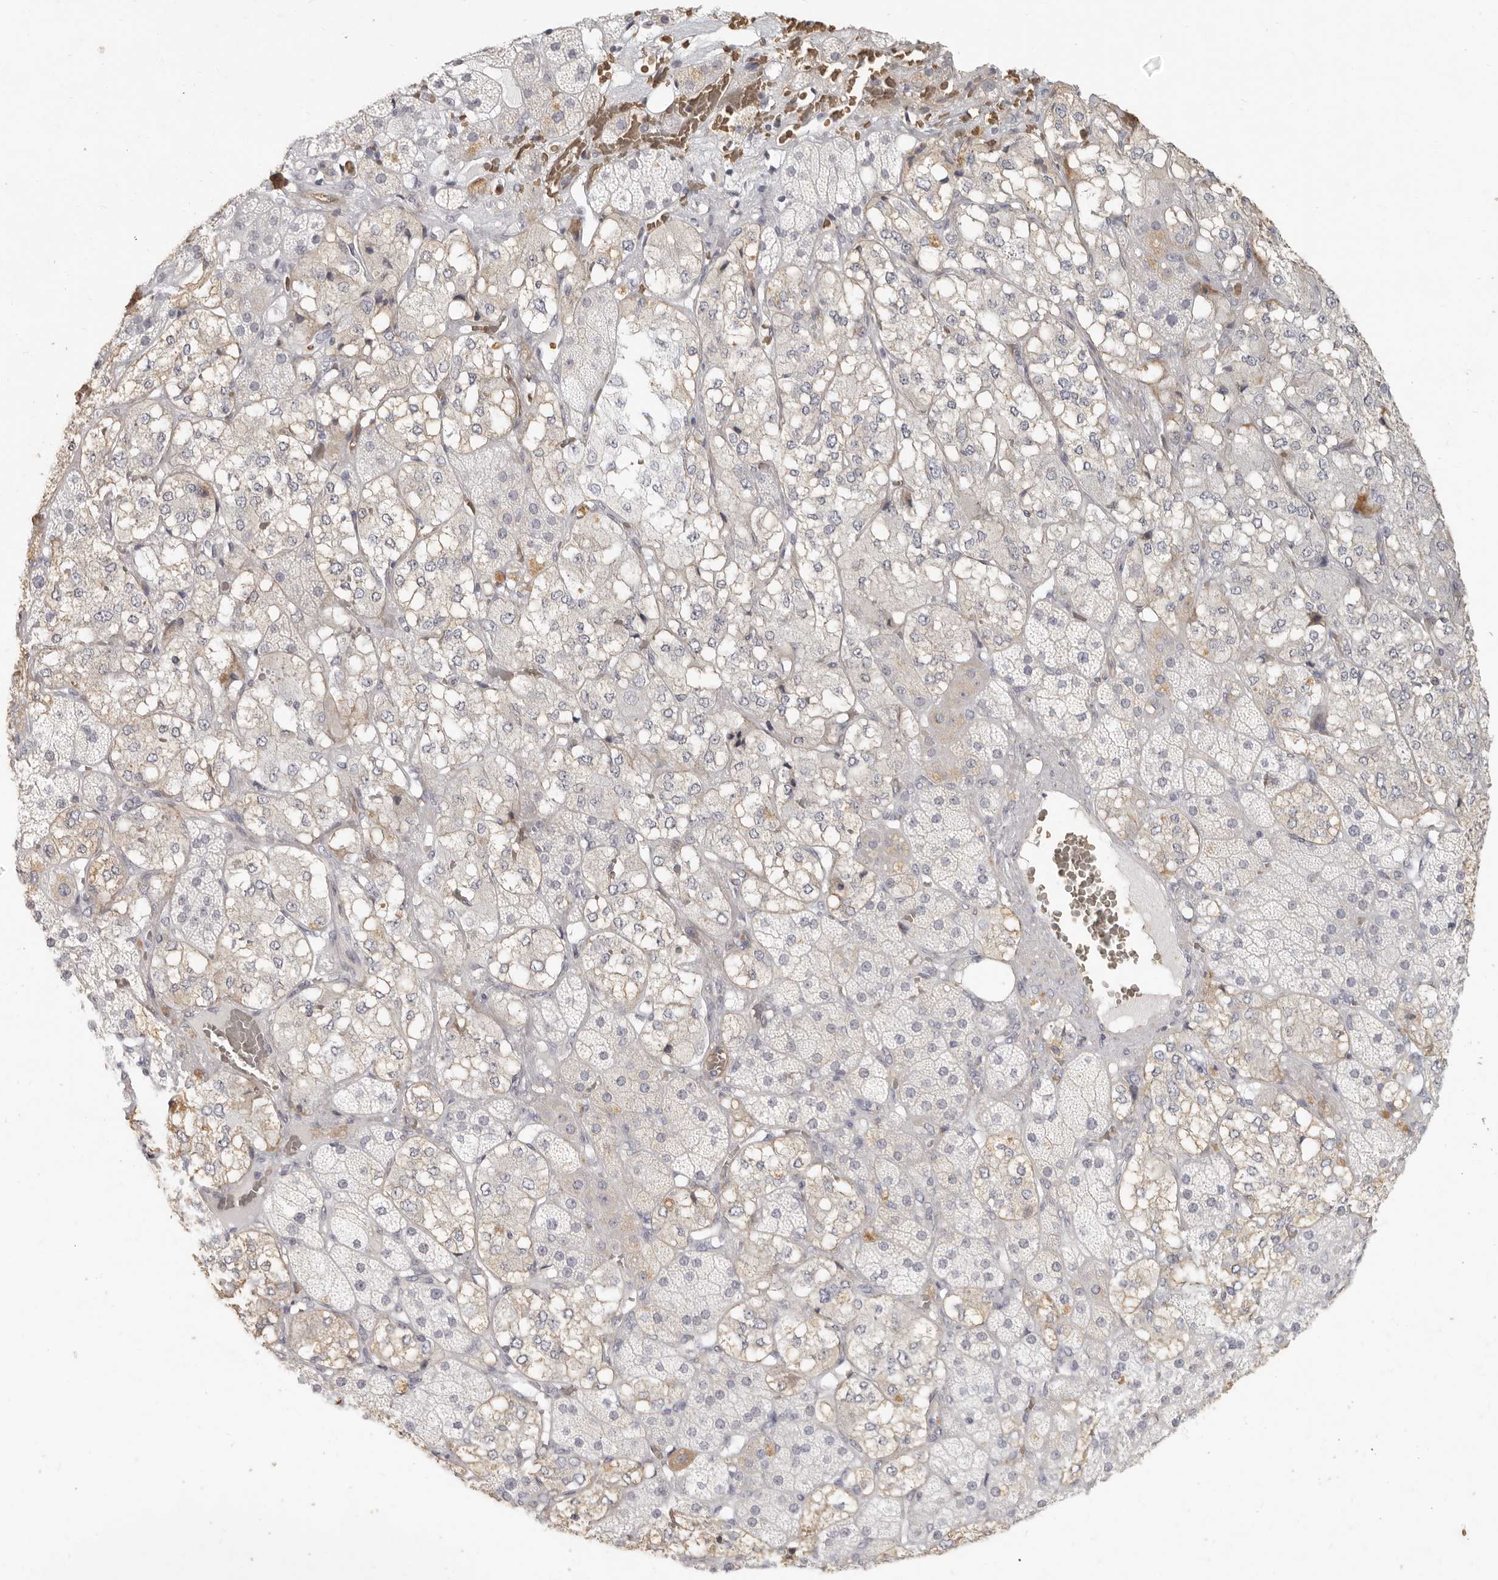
{"staining": {"intensity": "negative", "quantity": "none", "location": "none"}, "tissue": "adrenal gland", "cell_type": "Glandular cells", "image_type": "normal", "snomed": [{"axis": "morphology", "description": "Normal tissue, NOS"}, {"axis": "topography", "description": "Adrenal gland"}], "caption": "This is a micrograph of IHC staining of normal adrenal gland, which shows no positivity in glandular cells. Nuclei are stained in blue.", "gene": "NIBAN1", "patient": {"sex": "male", "age": 57}}